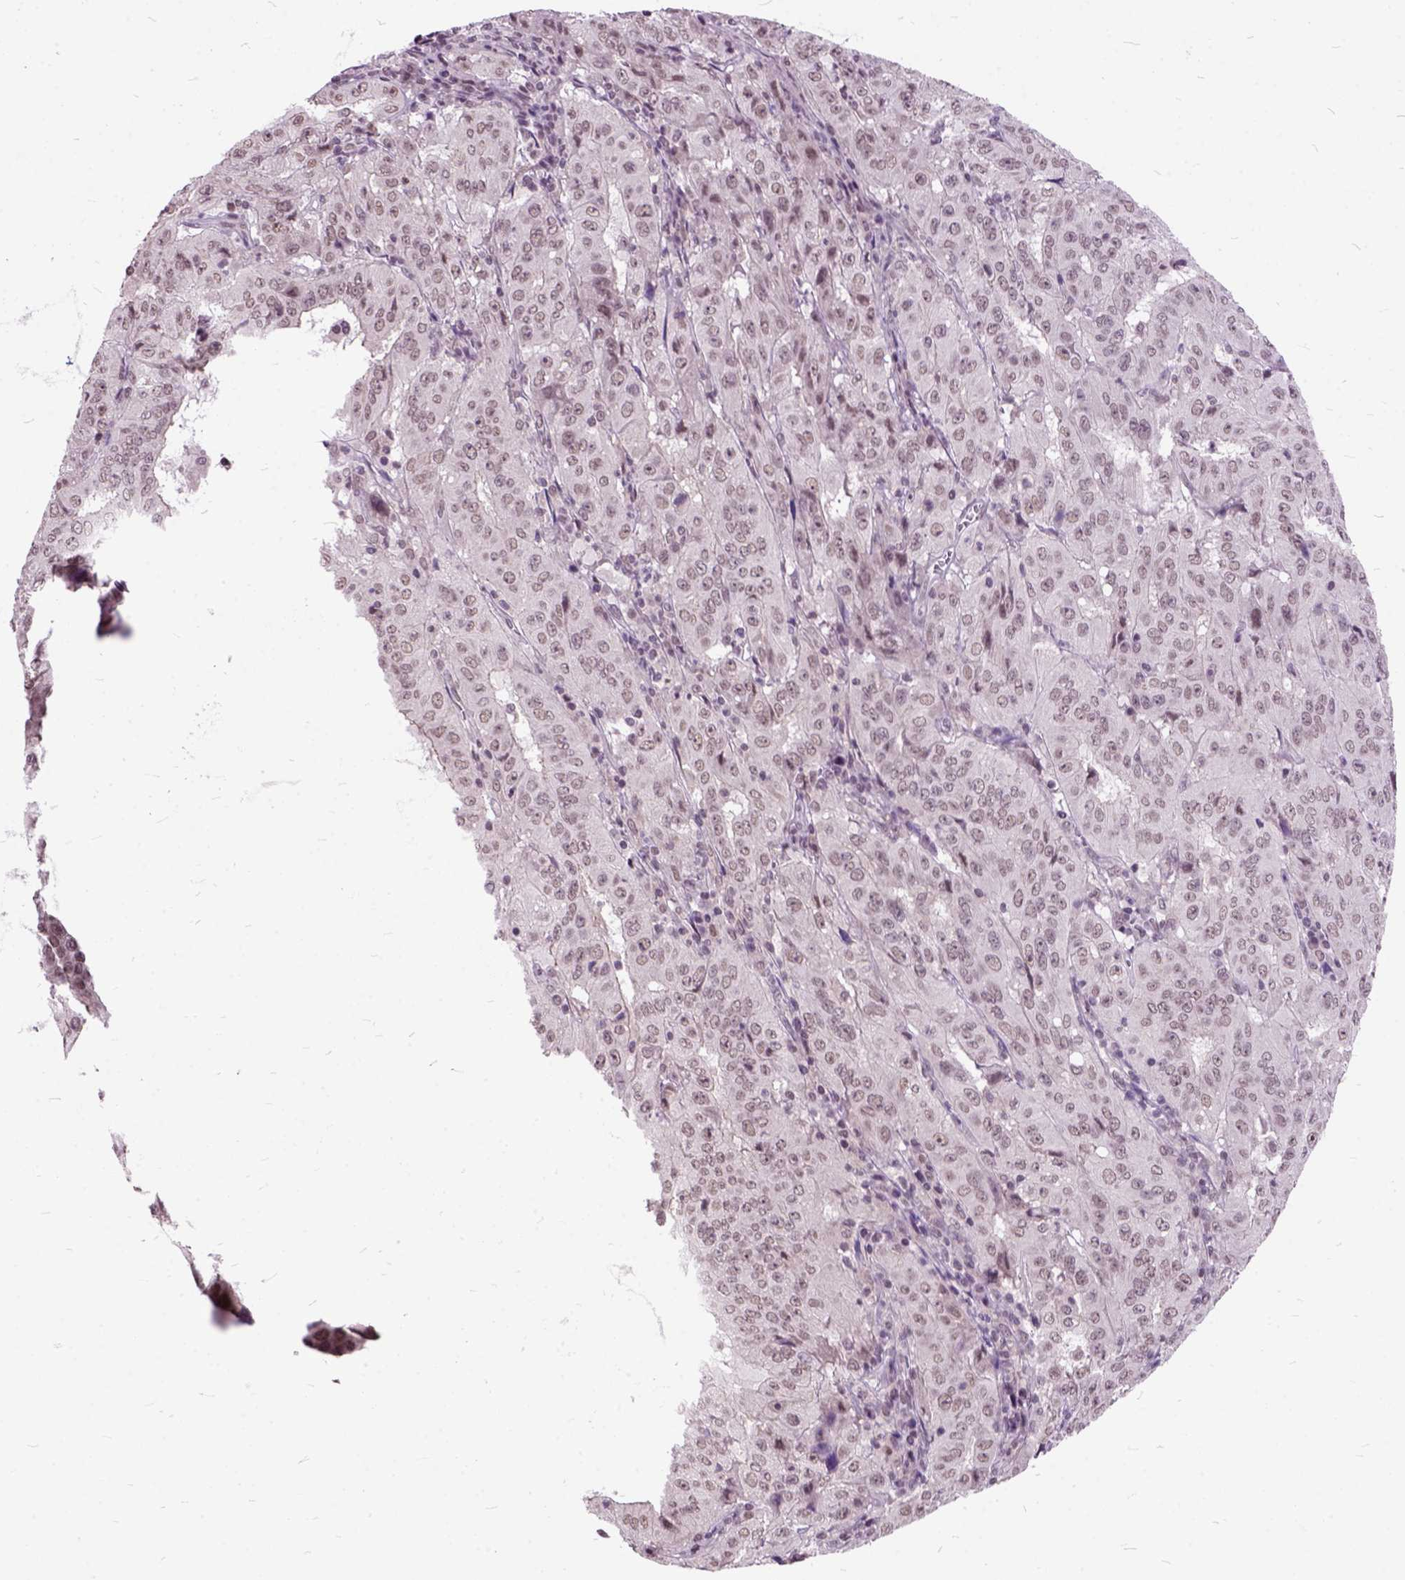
{"staining": {"intensity": "weak", "quantity": ">75%", "location": "nuclear"}, "tissue": "pancreatic cancer", "cell_type": "Tumor cells", "image_type": "cancer", "snomed": [{"axis": "morphology", "description": "Adenocarcinoma, NOS"}, {"axis": "topography", "description": "Pancreas"}], "caption": "Immunohistochemical staining of human adenocarcinoma (pancreatic) displays low levels of weak nuclear expression in about >75% of tumor cells. The staining was performed using DAB, with brown indicating positive protein expression. Nuclei are stained blue with hematoxylin.", "gene": "ORC5", "patient": {"sex": "male", "age": 63}}